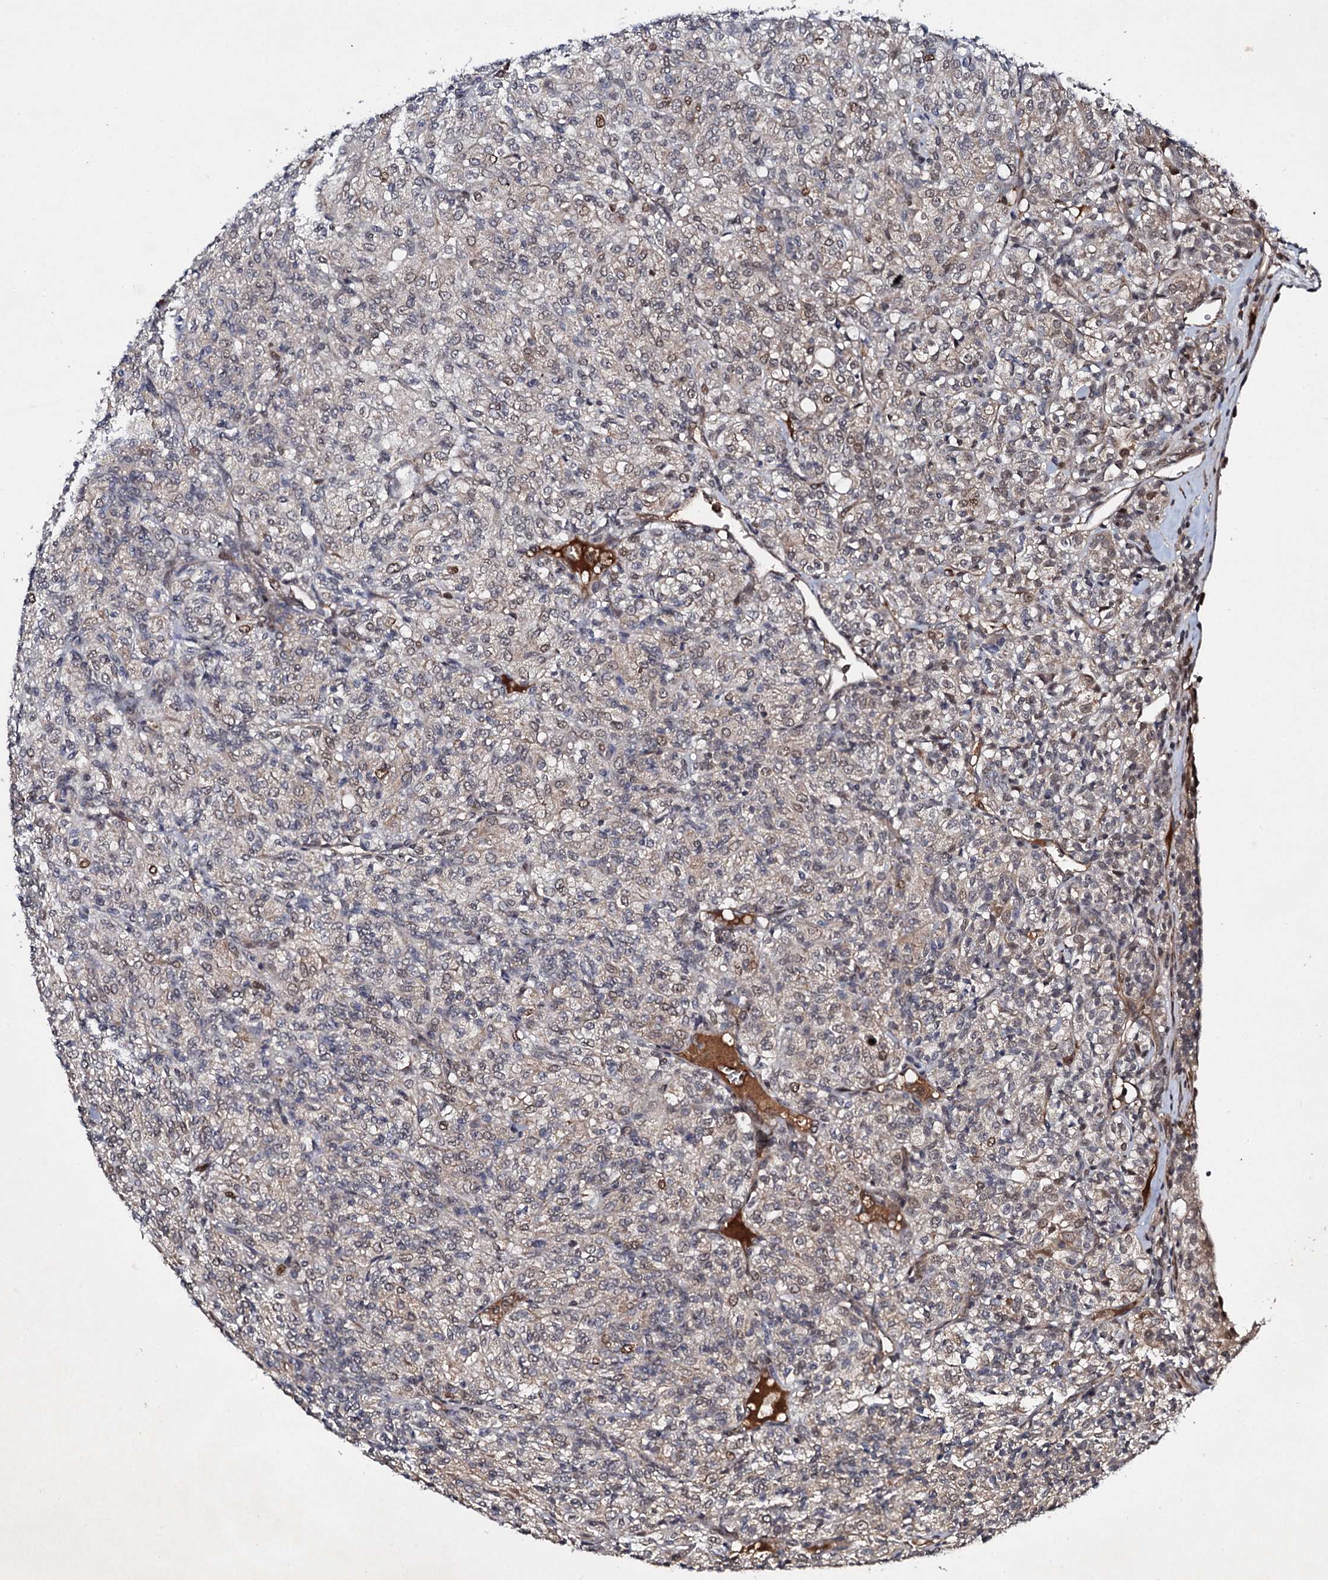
{"staining": {"intensity": "weak", "quantity": "25%-75%", "location": "nuclear"}, "tissue": "renal cancer", "cell_type": "Tumor cells", "image_type": "cancer", "snomed": [{"axis": "morphology", "description": "Adenocarcinoma, NOS"}, {"axis": "topography", "description": "Kidney"}], "caption": "Immunohistochemistry of human renal cancer exhibits low levels of weak nuclear positivity in approximately 25%-75% of tumor cells.", "gene": "FAM111A", "patient": {"sex": "male", "age": 77}}